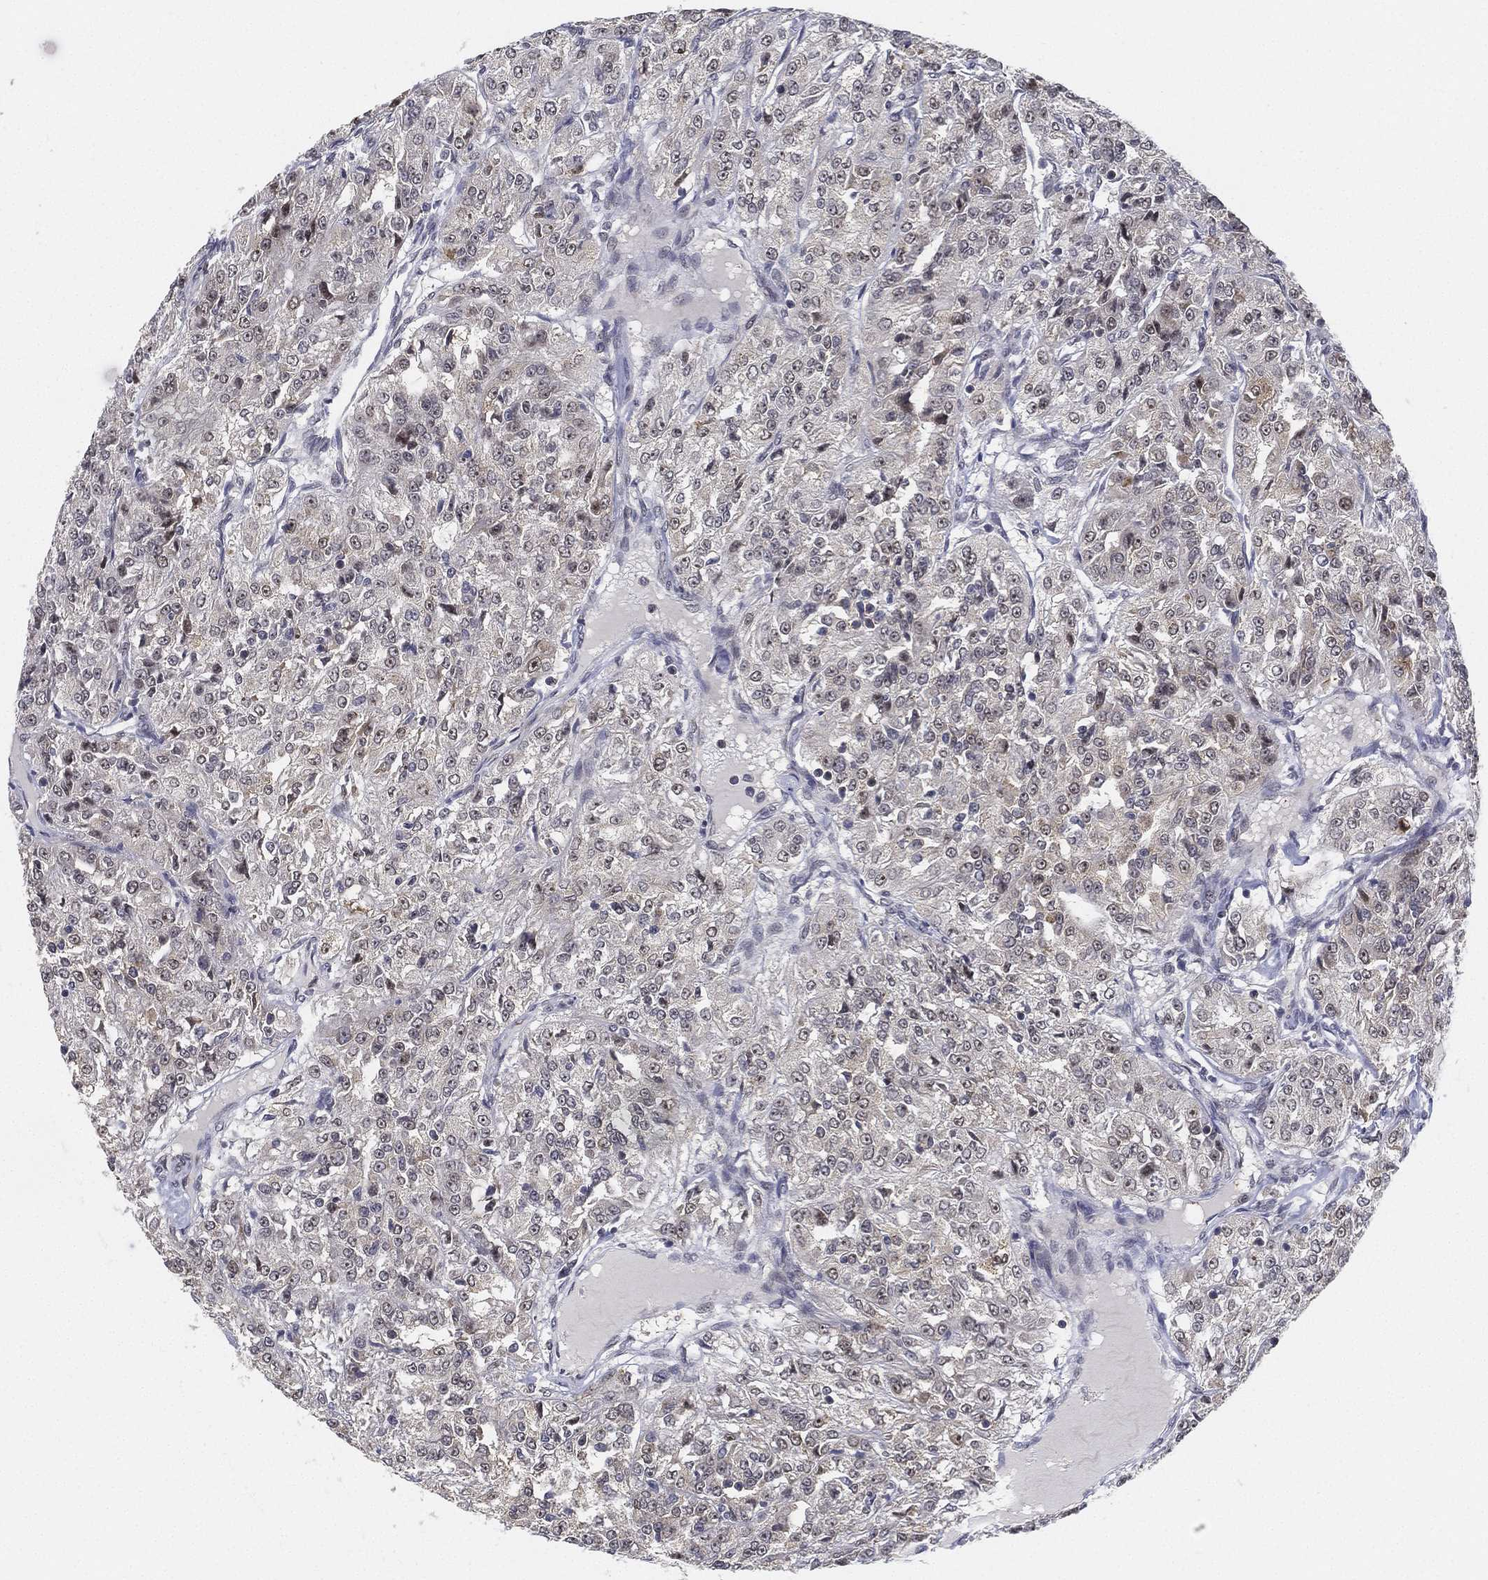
{"staining": {"intensity": "weak", "quantity": "<25%", "location": "nuclear"}, "tissue": "renal cancer", "cell_type": "Tumor cells", "image_type": "cancer", "snomed": [{"axis": "morphology", "description": "Adenocarcinoma, NOS"}, {"axis": "topography", "description": "Kidney"}], "caption": "Human renal cancer (adenocarcinoma) stained for a protein using immunohistochemistry (IHC) shows no staining in tumor cells.", "gene": "PPP1R16B", "patient": {"sex": "female", "age": 63}}